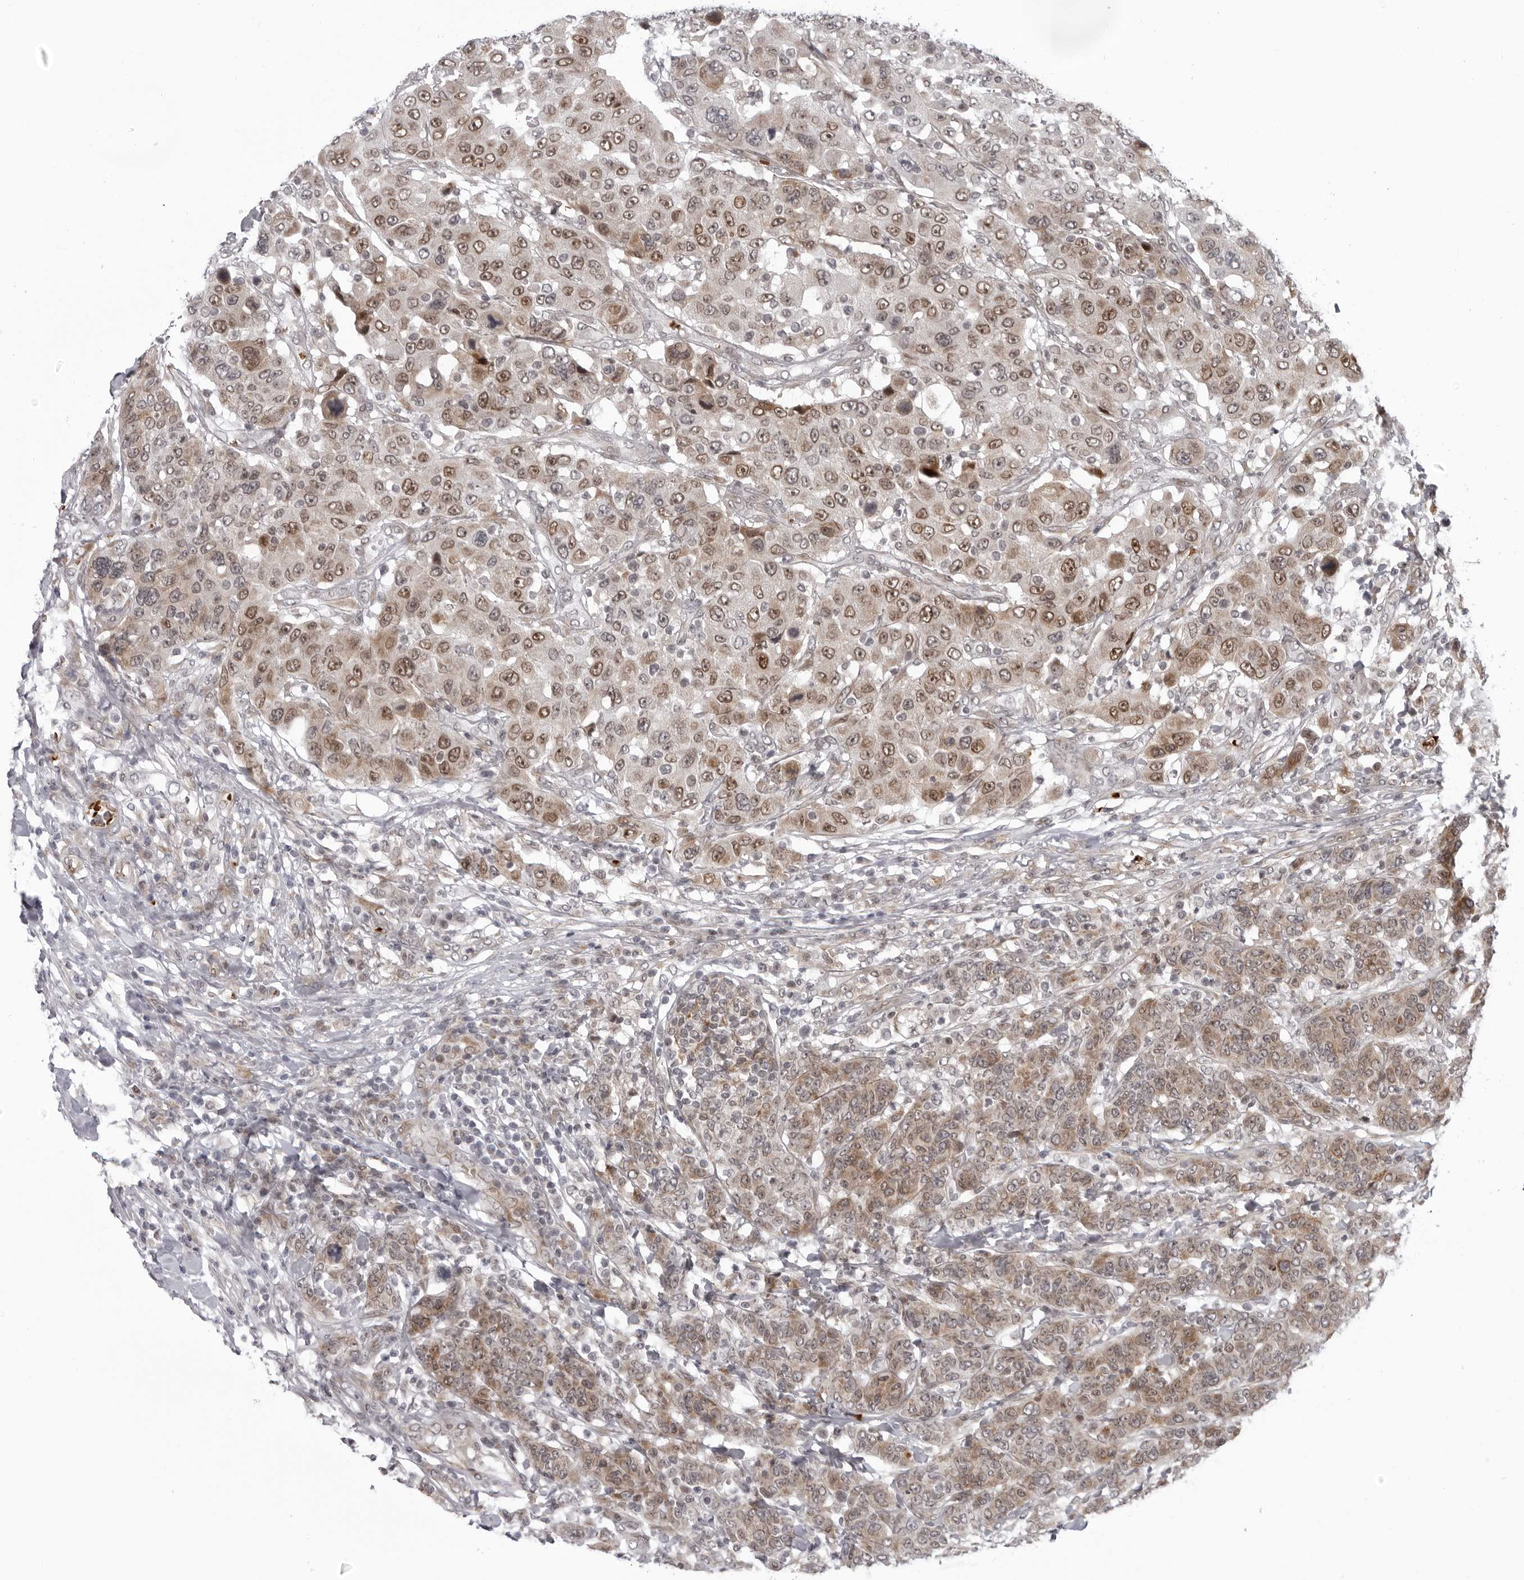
{"staining": {"intensity": "moderate", "quantity": ">75%", "location": "cytoplasmic/membranous,nuclear"}, "tissue": "breast cancer", "cell_type": "Tumor cells", "image_type": "cancer", "snomed": [{"axis": "morphology", "description": "Duct carcinoma"}, {"axis": "topography", "description": "Breast"}], "caption": "Immunohistochemical staining of human breast infiltrating ductal carcinoma reveals medium levels of moderate cytoplasmic/membranous and nuclear protein expression in about >75% of tumor cells. (DAB (3,3'-diaminobenzidine) IHC, brown staining for protein, blue staining for nuclei).", "gene": "THOP1", "patient": {"sex": "female", "age": 37}}